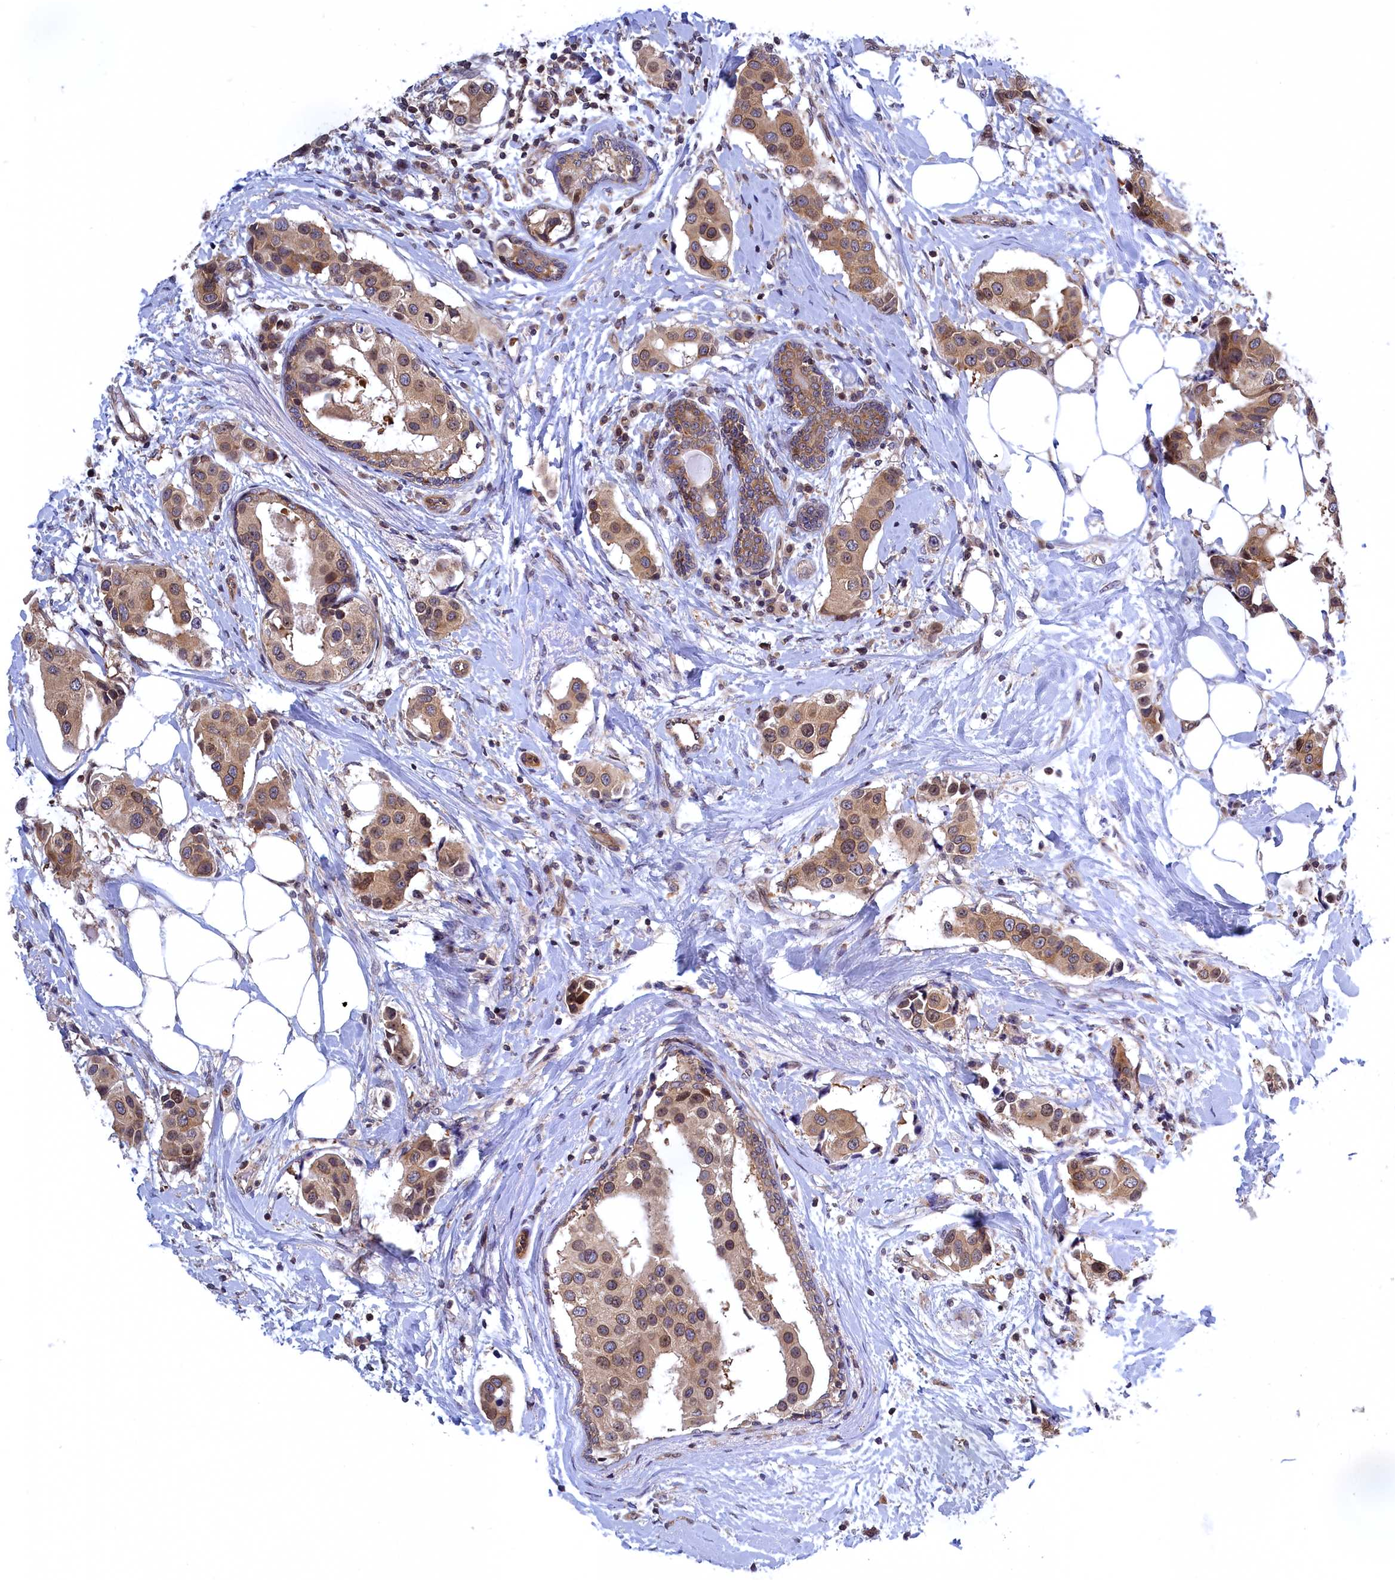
{"staining": {"intensity": "moderate", "quantity": ">75%", "location": "cytoplasmic/membranous,nuclear"}, "tissue": "breast cancer", "cell_type": "Tumor cells", "image_type": "cancer", "snomed": [{"axis": "morphology", "description": "Normal tissue, NOS"}, {"axis": "morphology", "description": "Duct carcinoma"}, {"axis": "topography", "description": "Breast"}], "caption": "Breast cancer stained with DAB (3,3'-diaminobenzidine) immunohistochemistry exhibits medium levels of moderate cytoplasmic/membranous and nuclear positivity in about >75% of tumor cells.", "gene": "NAA10", "patient": {"sex": "female", "age": 39}}